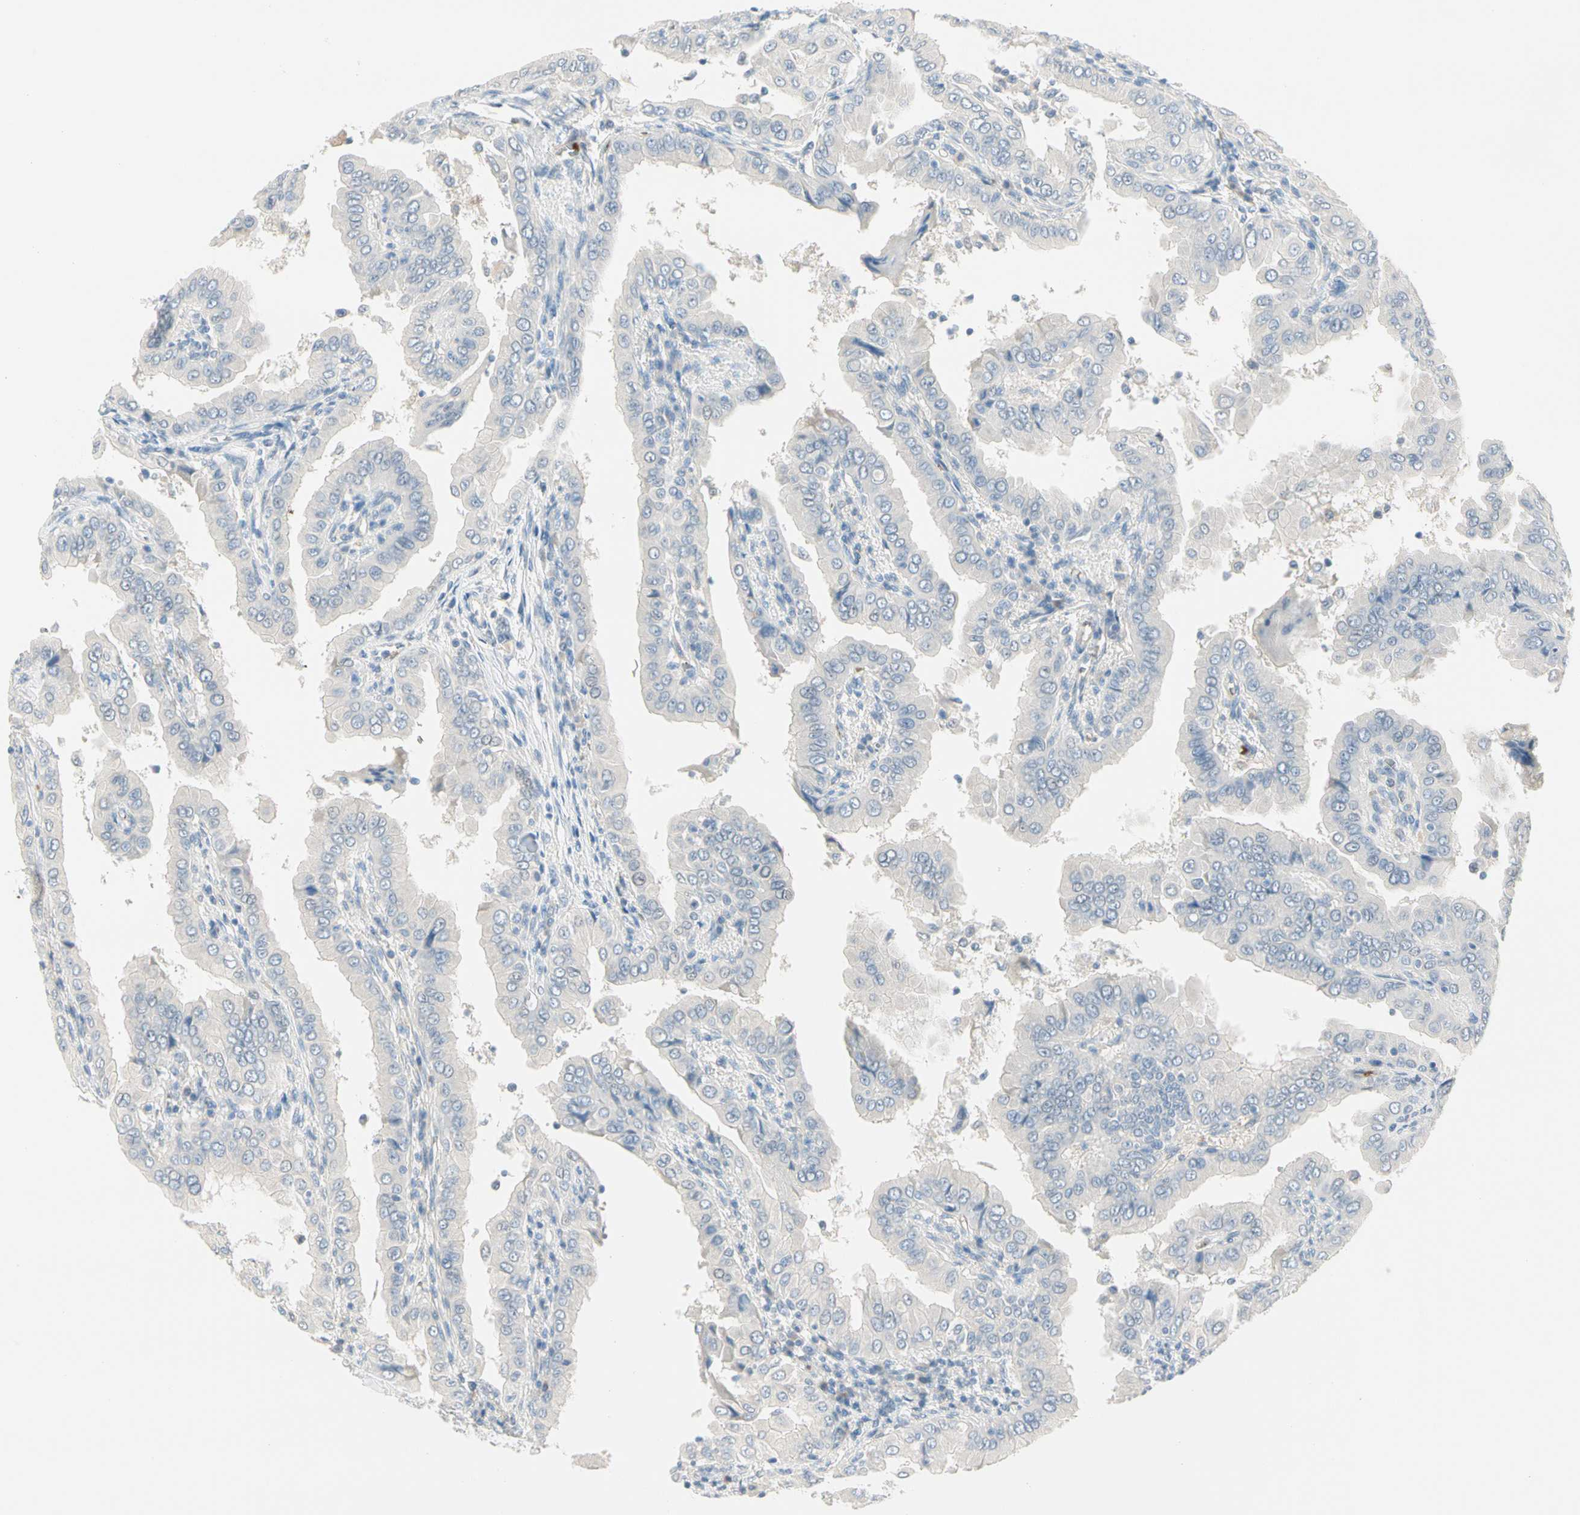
{"staining": {"intensity": "negative", "quantity": "none", "location": "none"}, "tissue": "thyroid cancer", "cell_type": "Tumor cells", "image_type": "cancer", "snomed": [{"axis": "morphology", "description": "Papillary adenocarcinoma, NOS"}, {"axis": "topography", "description": "Thyroid gland"}], "caption": "High magnification brightfield microscopy of thyroid papillary adenocarcinoma stained with DAB (brown) and counterstained with hematoxylin (blue): tumor cells show no significant positivity.", "gene": "CA1", "patient": {"sex": "male", "age": 33}}